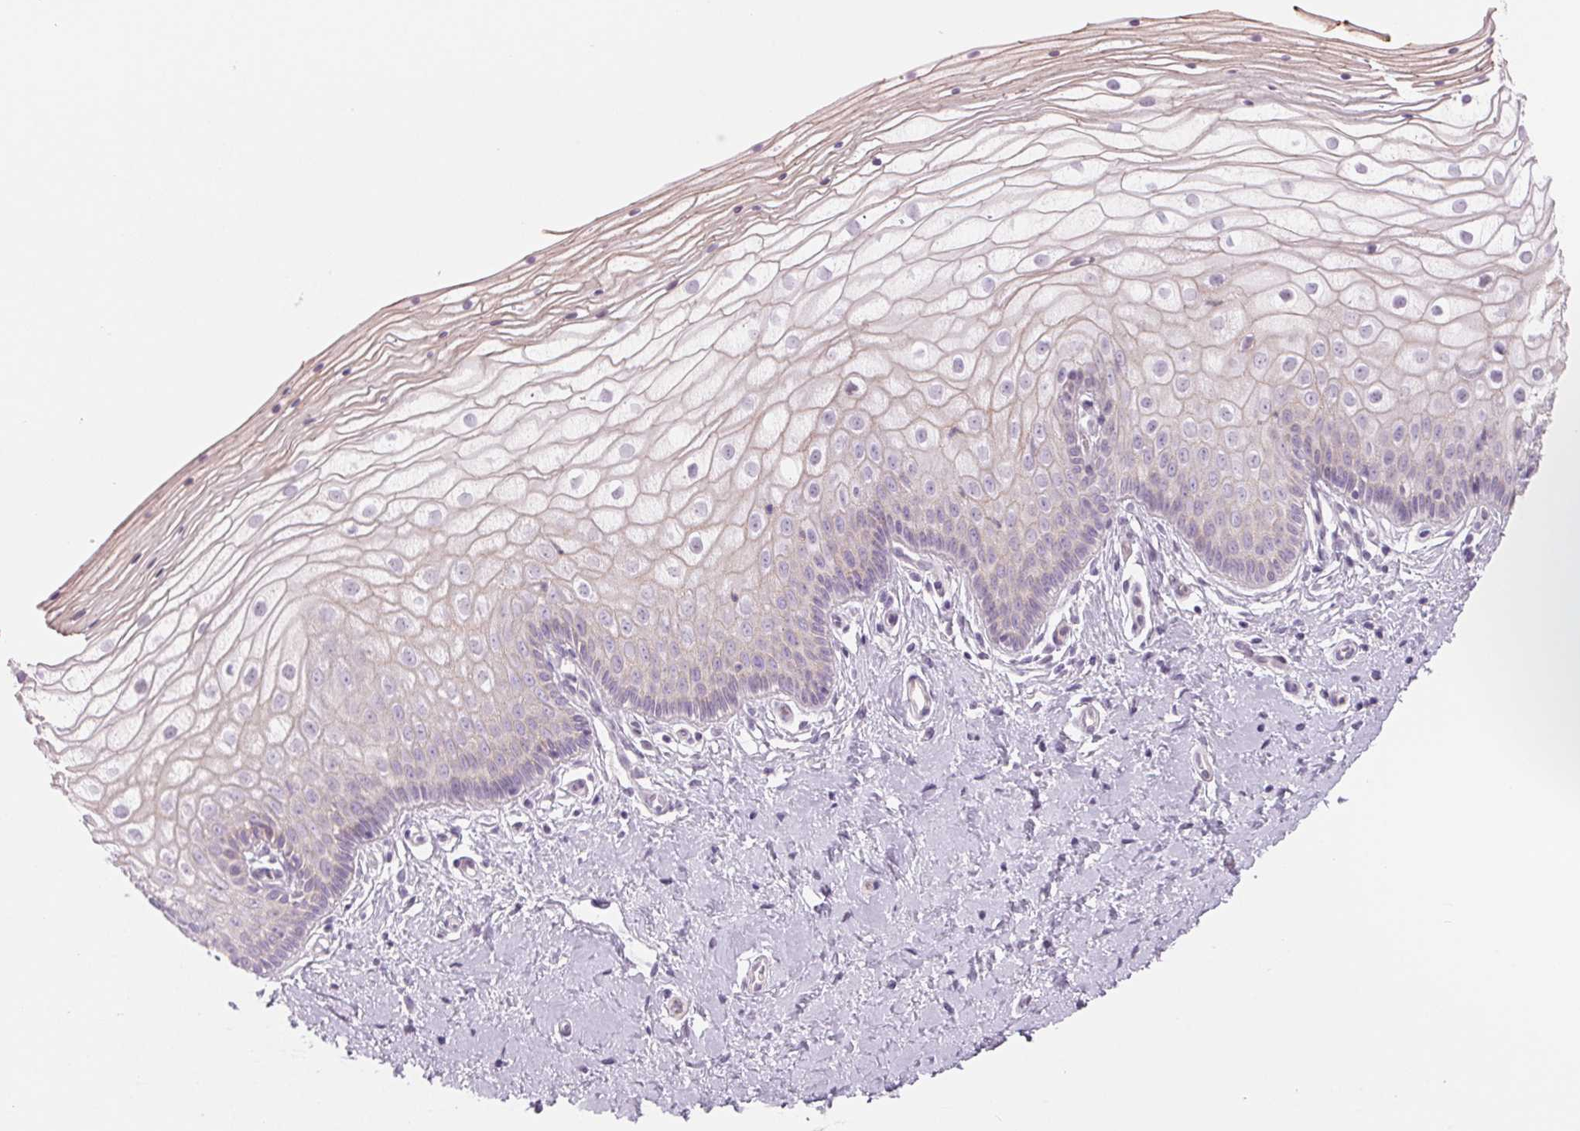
{"staining": {"intensity": "negative", "quantity": "none", "location": "none"}, "tissue": "vagina", "cell_type": "Squamous epithelial cells", "image_type": "normal", "snomed": [{"axis": "morphology", "description": "Normal tissue, NOS"}, {"axis": "topography", "description": "Vagina"}], "caption": "This photomicrograph is of normal vagina stained with IHC to label a protein in brown with the nuclei are counter-stained blue. There is no positivity in squamous epithelial cells.", "gene": "CCDC168", "patient": {"sex": "female", "age": 39}}